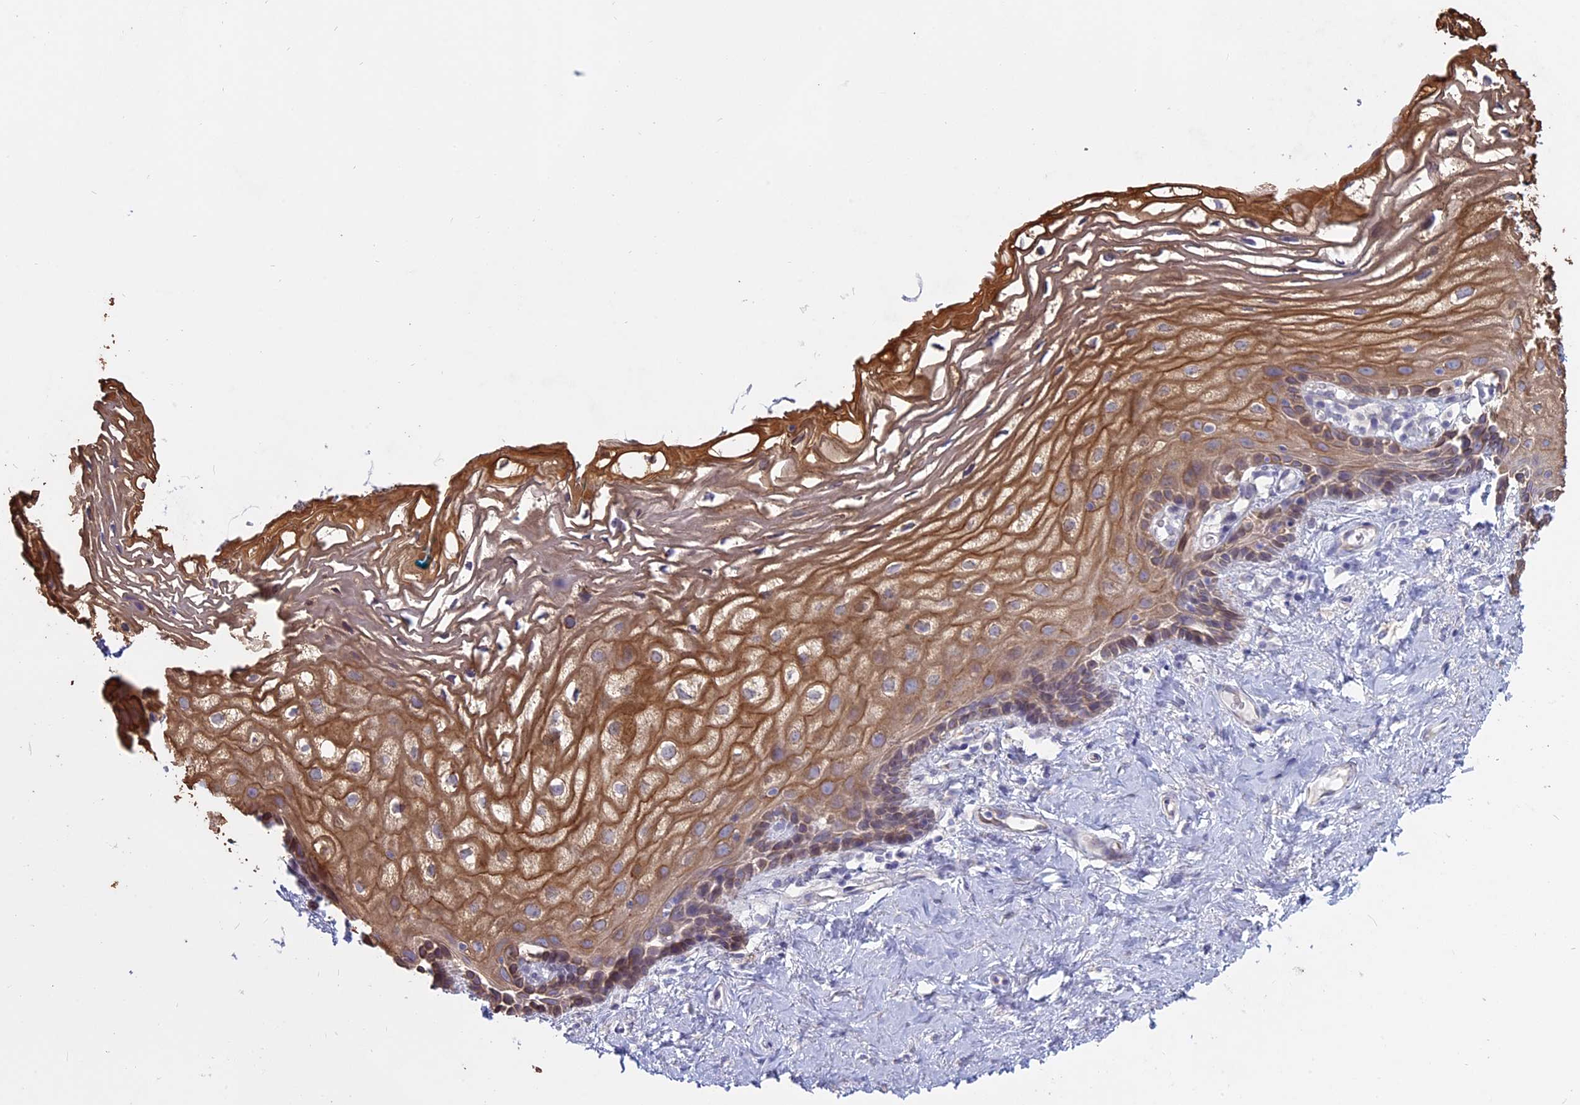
{"staining": {"intensity": "moderate", "quantity": ">75%", "location": "cytoplasmic/membranous"}, "tissue": "vagina", "cell_type": "Squamous epithelial cells", "image_type": "normal", "snomed": [{"axis": "morphology", "description": "Normal tissue, NOS"}, {"axis": "morphology", "description": "Adenocarcinoma, NOS"}, {"axis": "topography", "description": "Rectum"}, {"axis": "topography", "description": "Vagina"}], "caption": "IHC image of normal vagina stained for a protein (brown), which demonstrates medium levels of moderate cytoplasmic/membranous expression in approximately >75% of squamous epithelial cells.", "gene": "MYO5B", "patient": {"sex": "female", "age": 71}}